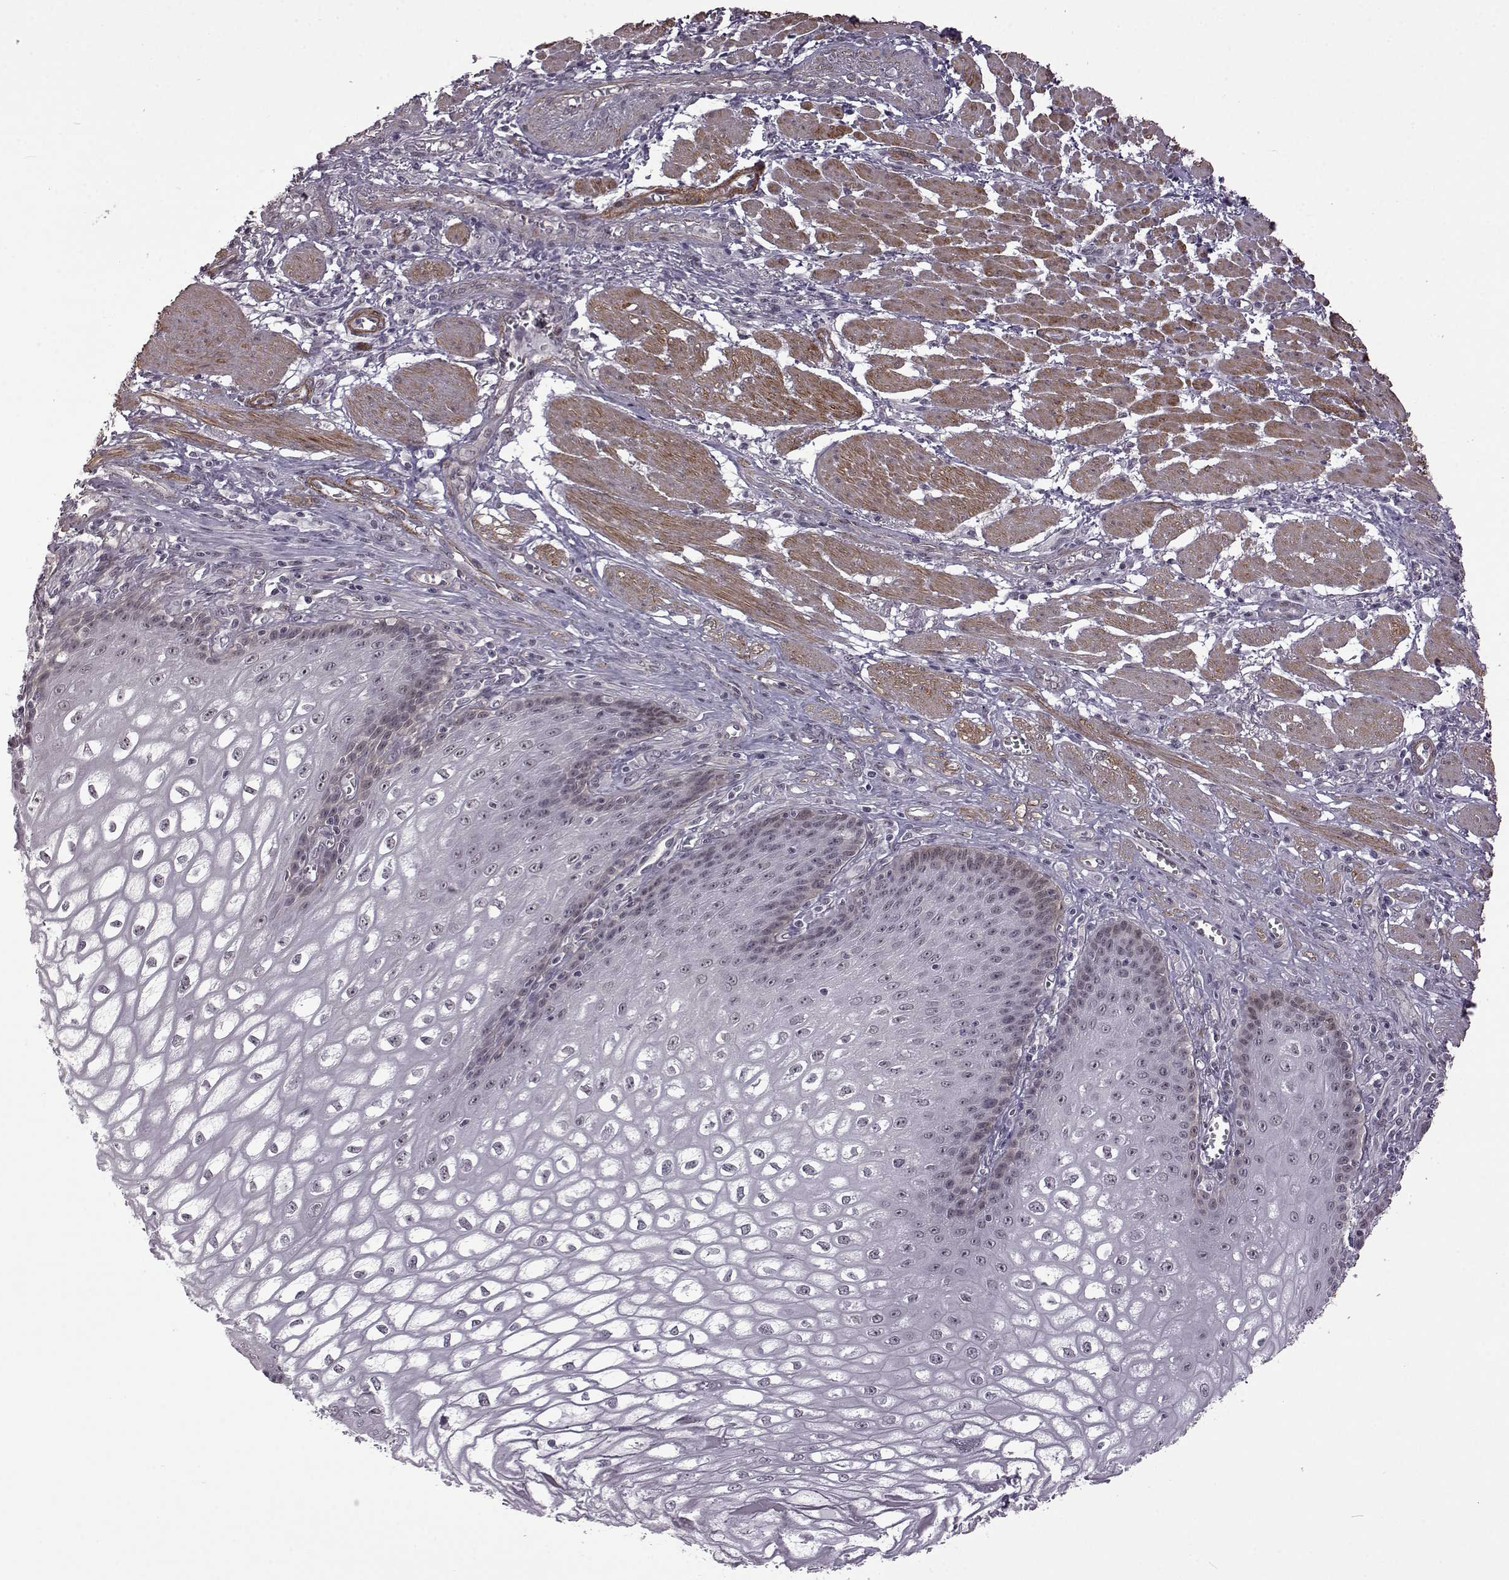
{"staining": {"intensity": "negative", "quantity": "none", "location": "none"}, "tissue": "esophagus", "cell_type": "Squamous epithelial cells", "image_type": "normal", "snomed": [{"axis": "morphology", "description": "Normal tissue, NOS"}, {"axis": "topography", "description": "Esophagus"}], "caption": "High power microscopy histopathology image of an IHC image of benign esophagus, revealing no significant positivity in squamous epithelial cells.", "gene": "SYNPO2", "patient": {"sex": "male", "age": 58}}